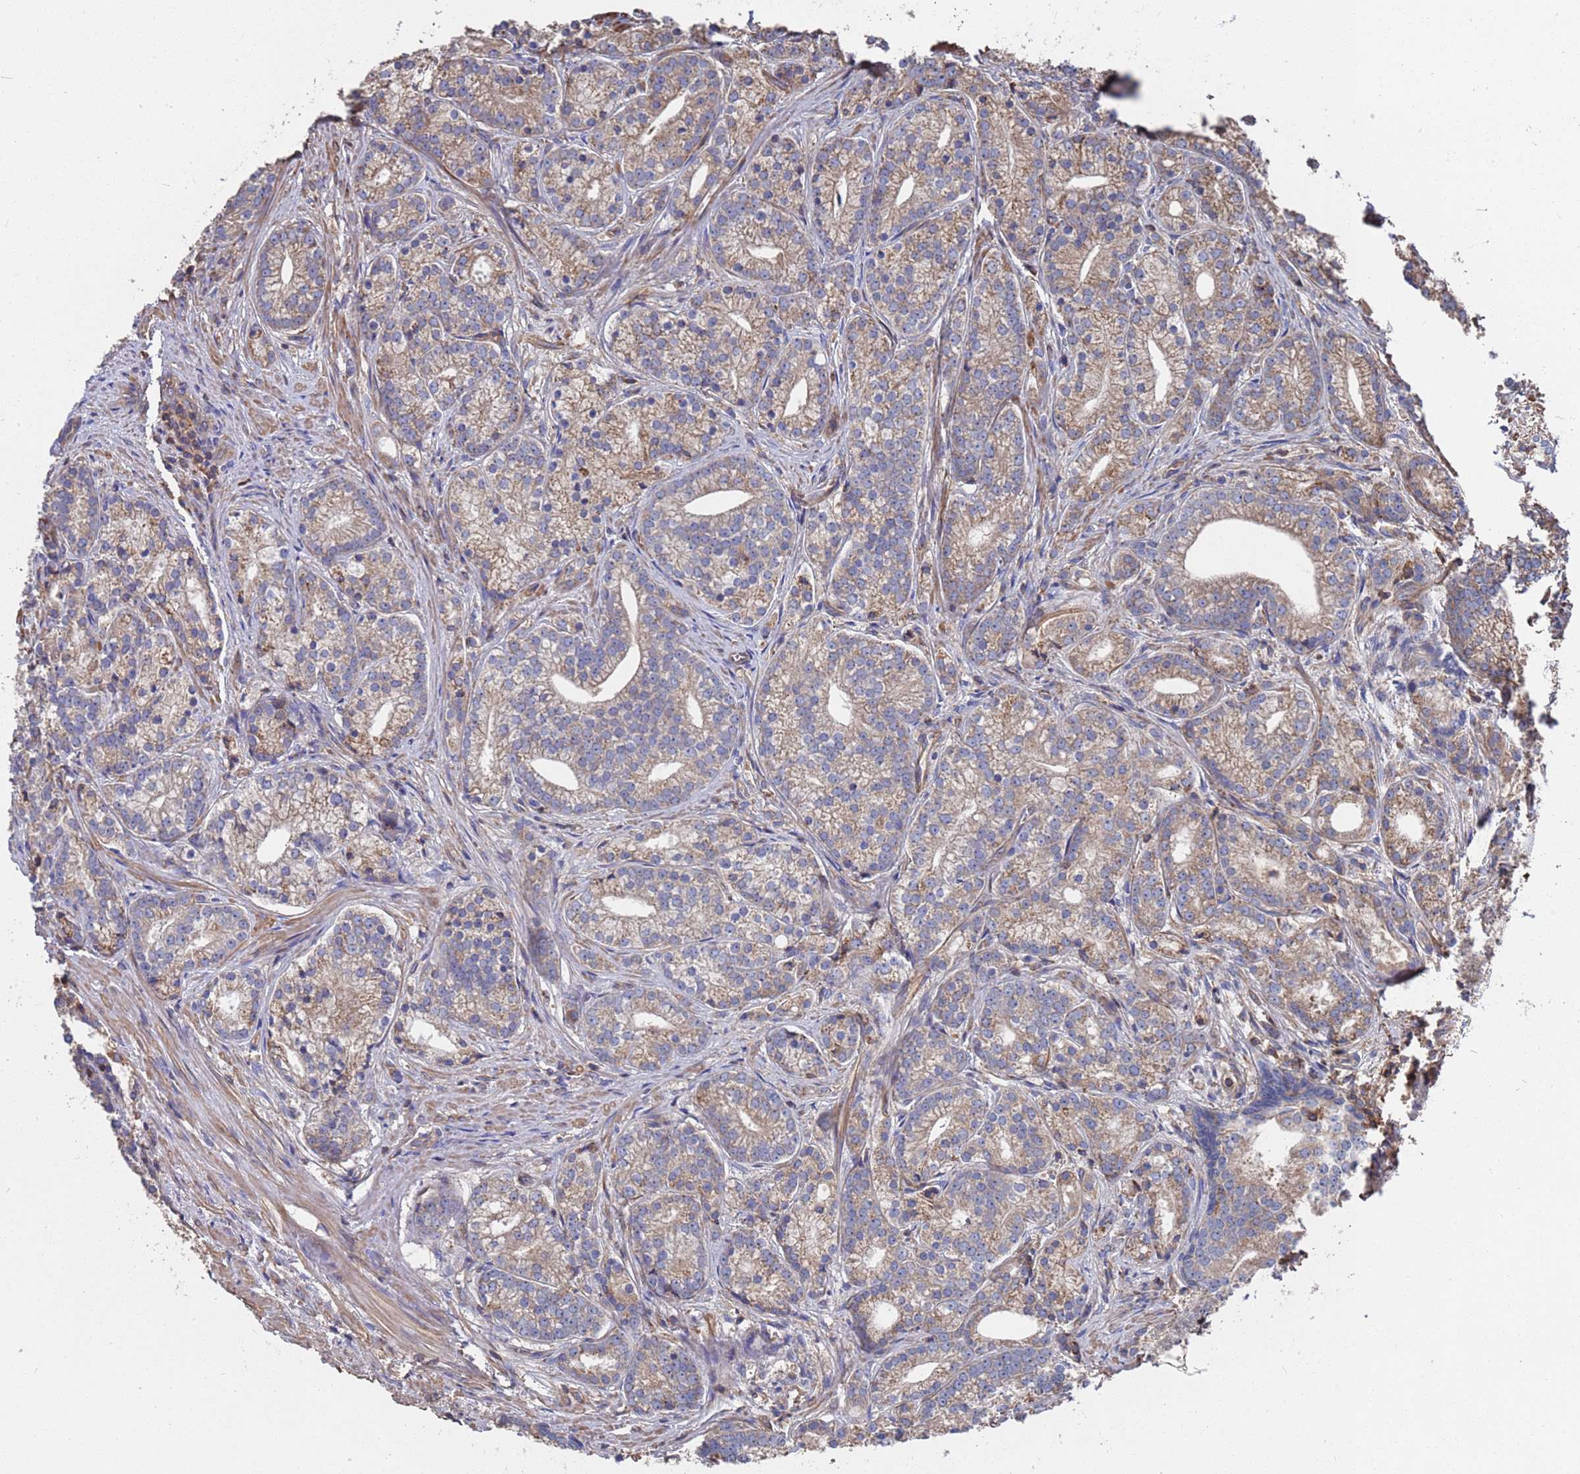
{"staining": {"intensity": "weak", "quantity": ">75%", "location": "cytoplasmic/membranous"}, "tissue": "prostate cancer", "cell_type": "Tumor cells", "image_type": "cancer", "snomed": [{"axis": "morphology", "description": "Adenocarcinoma, Low grade"}, {"axis": "topography", "description": "Prostate"}], "caption": "An immunohistochemistry (IHC) photomicrograph of neoplastic tissue is shown. Protein staining in brown shows weak cytoplasmic/membranous positivity in adenocarcinoma (low-grade) (prostate) within tumor cells. Using DAB (3,3'-diaminobenzidine) (brown) and hematoxylin (blue) stains, captured at high magnification using brightfield microscopy.", "gene": "PYCR1", "patient": {"sex": "male", "age": 71}}